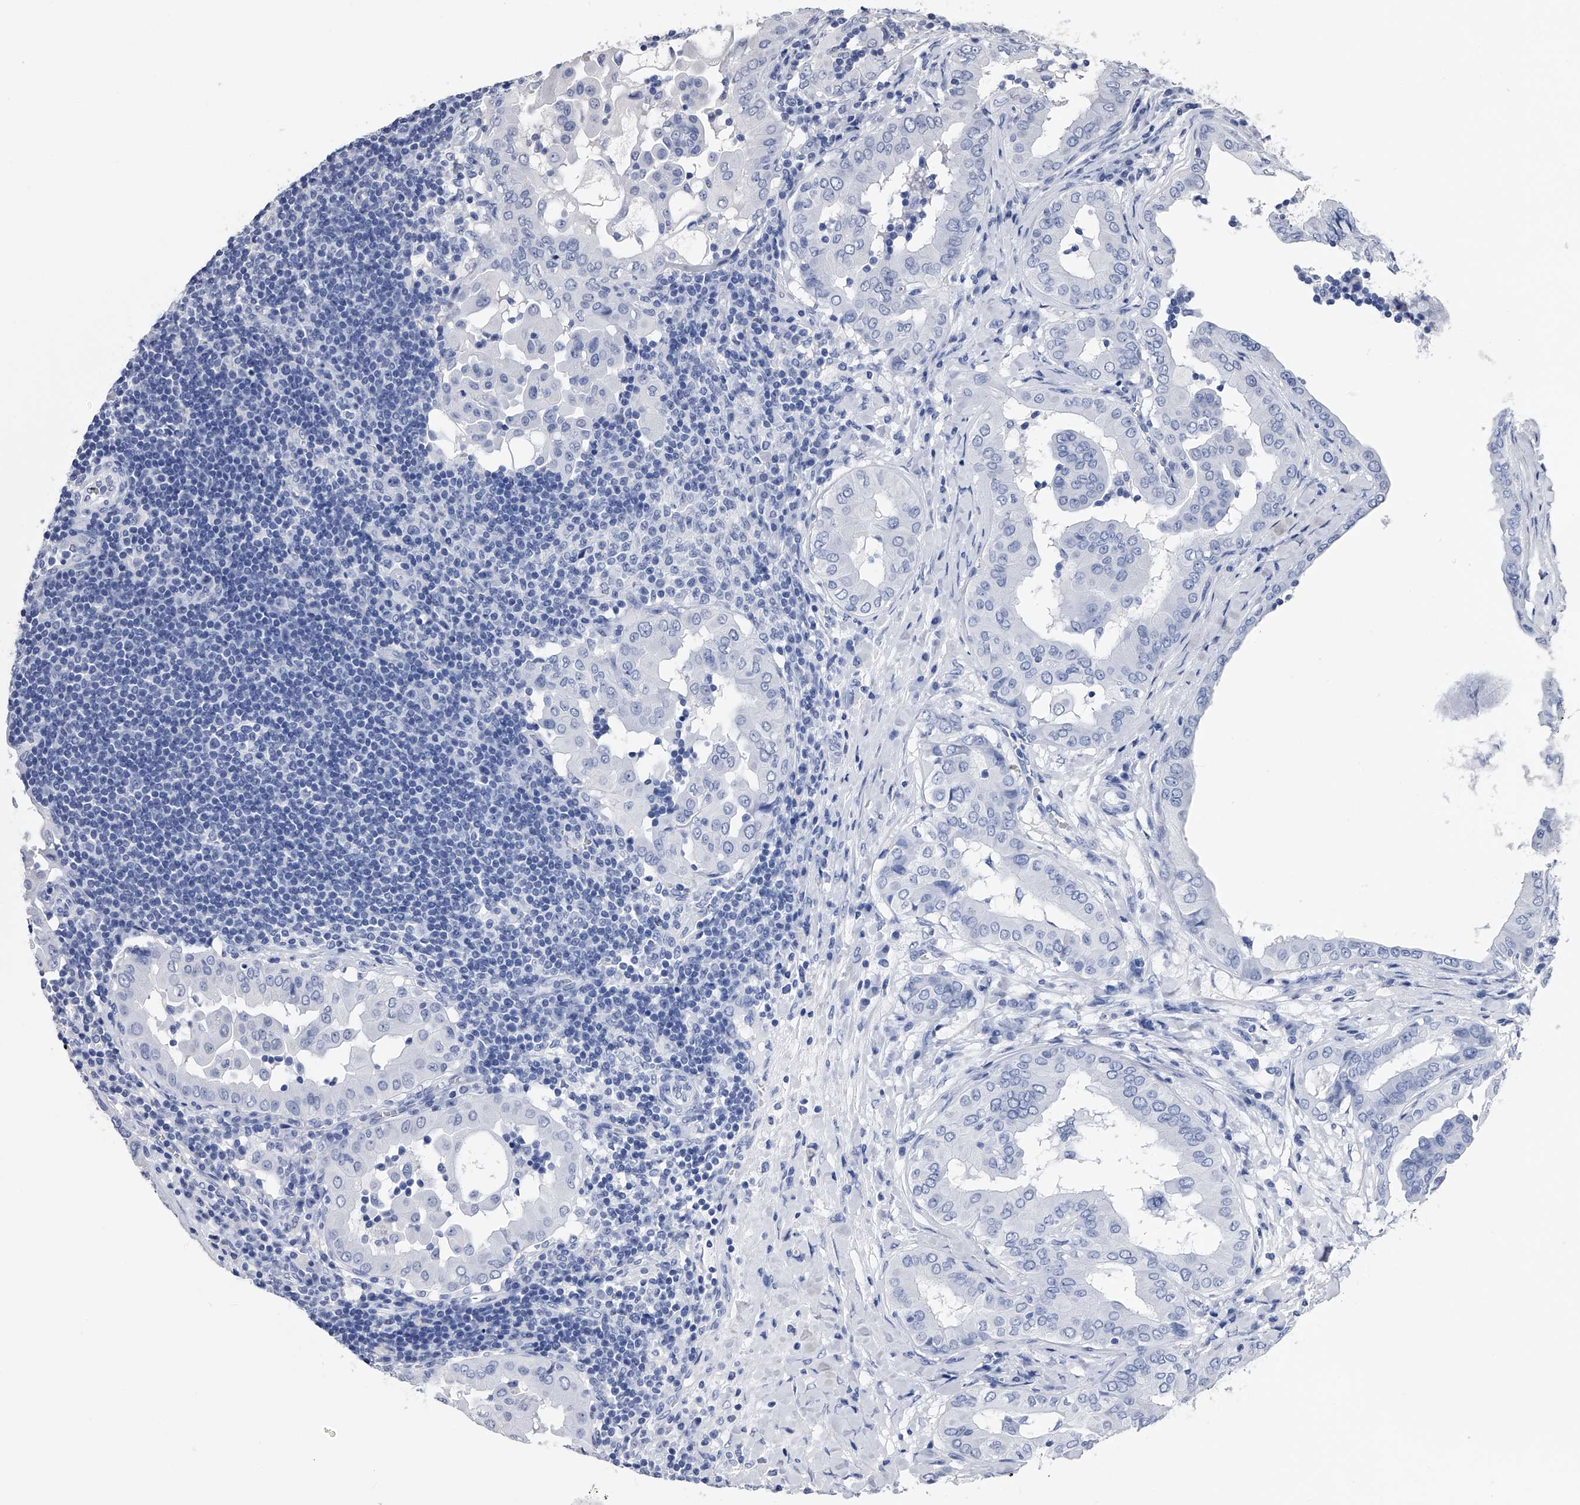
{"staining": {"intensity": "negative", "quantity": "none", "location": "none"}, "tissue": "thyroid cancer", "cell_type": "Tumor cells", "image_type": "cancer", "snomed": [{"axis": "morphology", "description": "Papillary adenocarcinoma, NOS"}, {"axis": "topography", "description": "Thyroid gland"}], "caption": "Tumor cells are negative for protein expression in human thyroid papillary adenocarcinoma. The staining is performed using DAB brown chromogen with nuclei counter-stained in using hematoxylin.", "gene": "EFCAB7", "patient": {"sex": "male", "age": 33}}